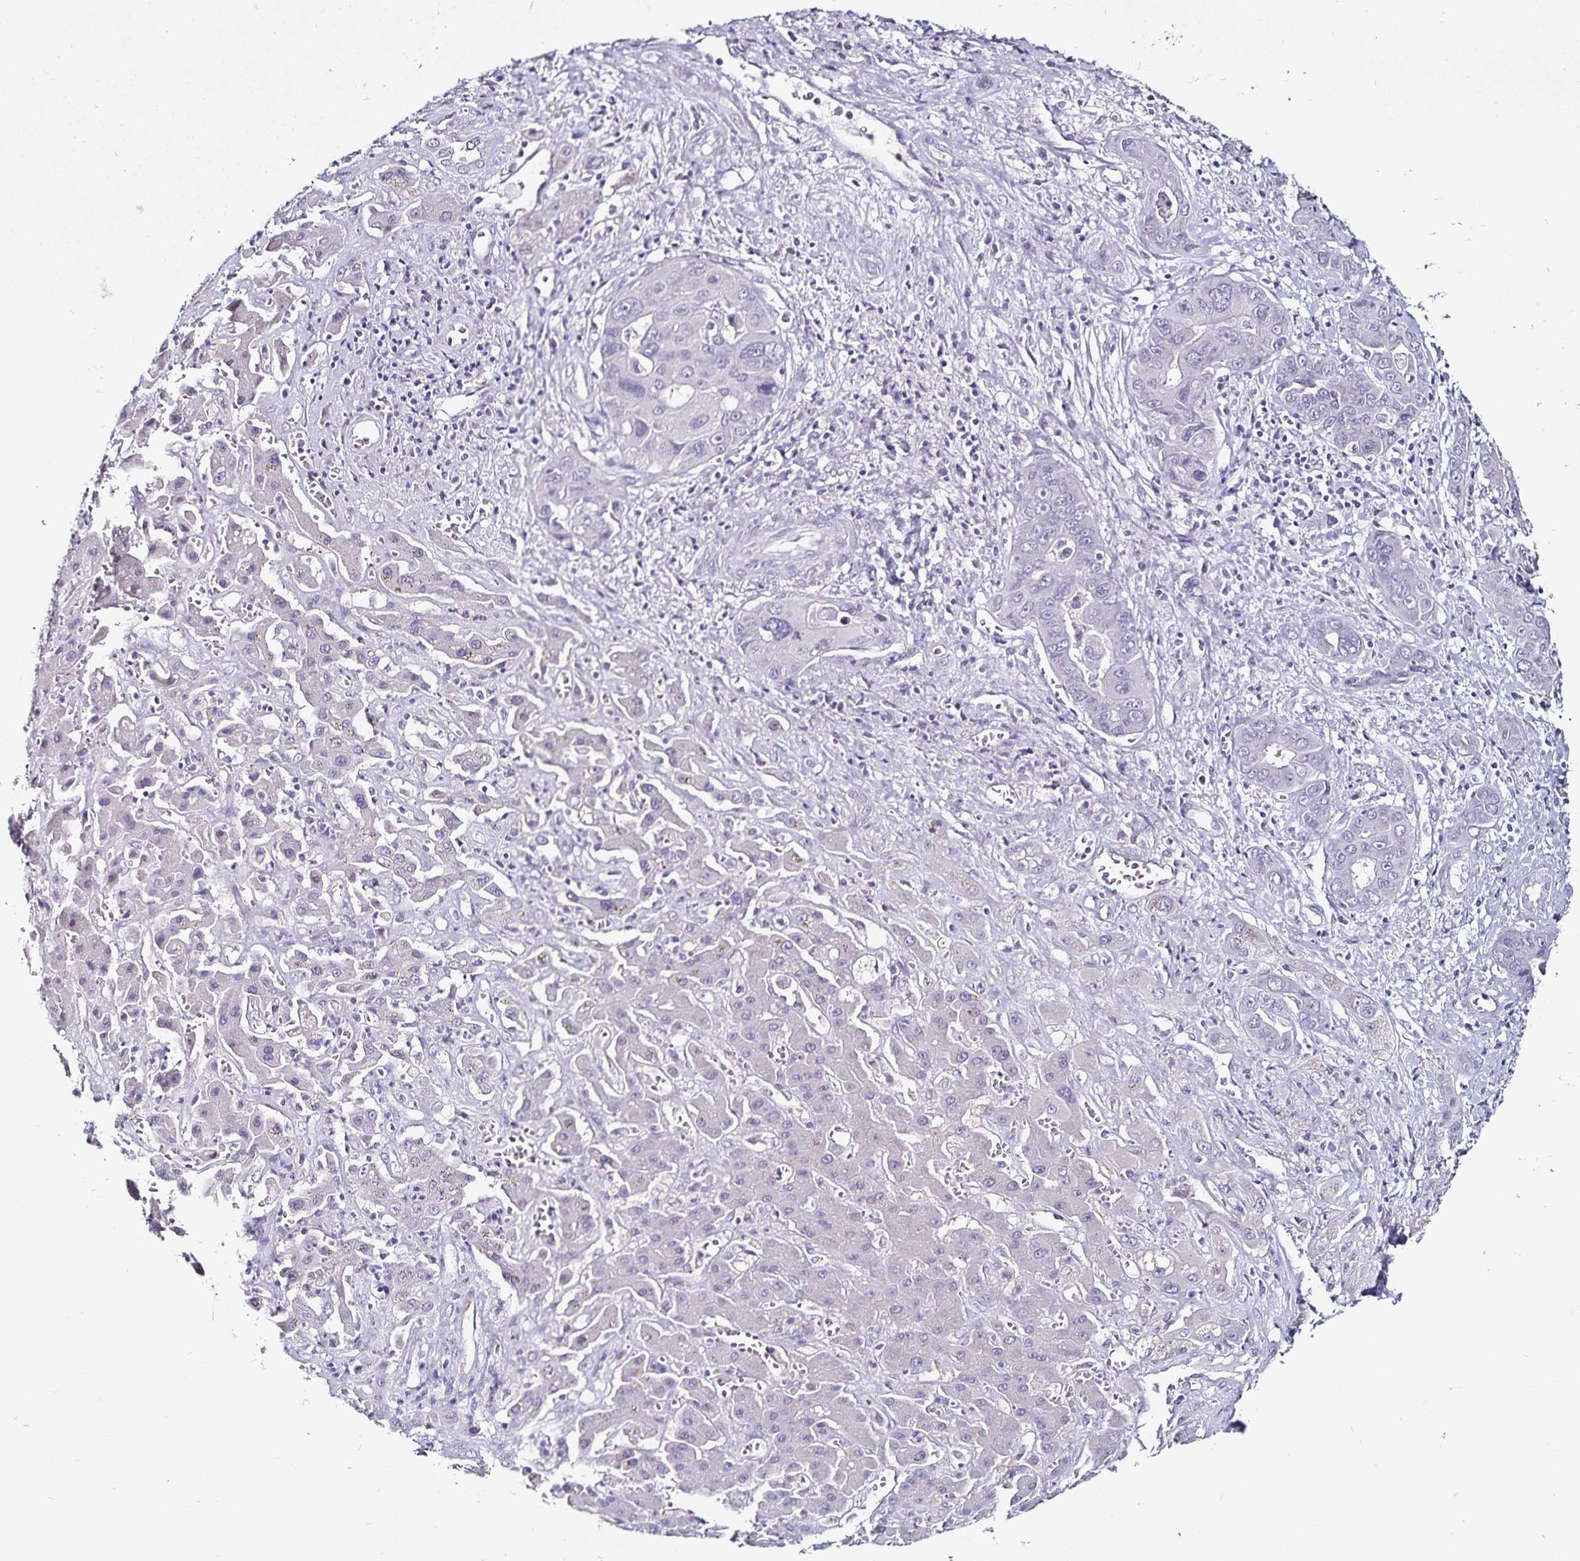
{"staining": {"intensity": "negative", "quantity": "none", "location": "none"}, "tissue": "liver cancer", "cell_type": "Tumor cells", "image_type": "cancer", "snomed": [{"axis": "morphology", "description": "Cholangiocarcinoma"}, {"axis": "topography", "description": "Liver"}], "caption": "This is an IHC micrograph of liver cancer (cholangiocarcinoma). There is no positivity in tumor cells.", "gene": "TSPAN7", "patient": {"sex": "male", "age": 67}}